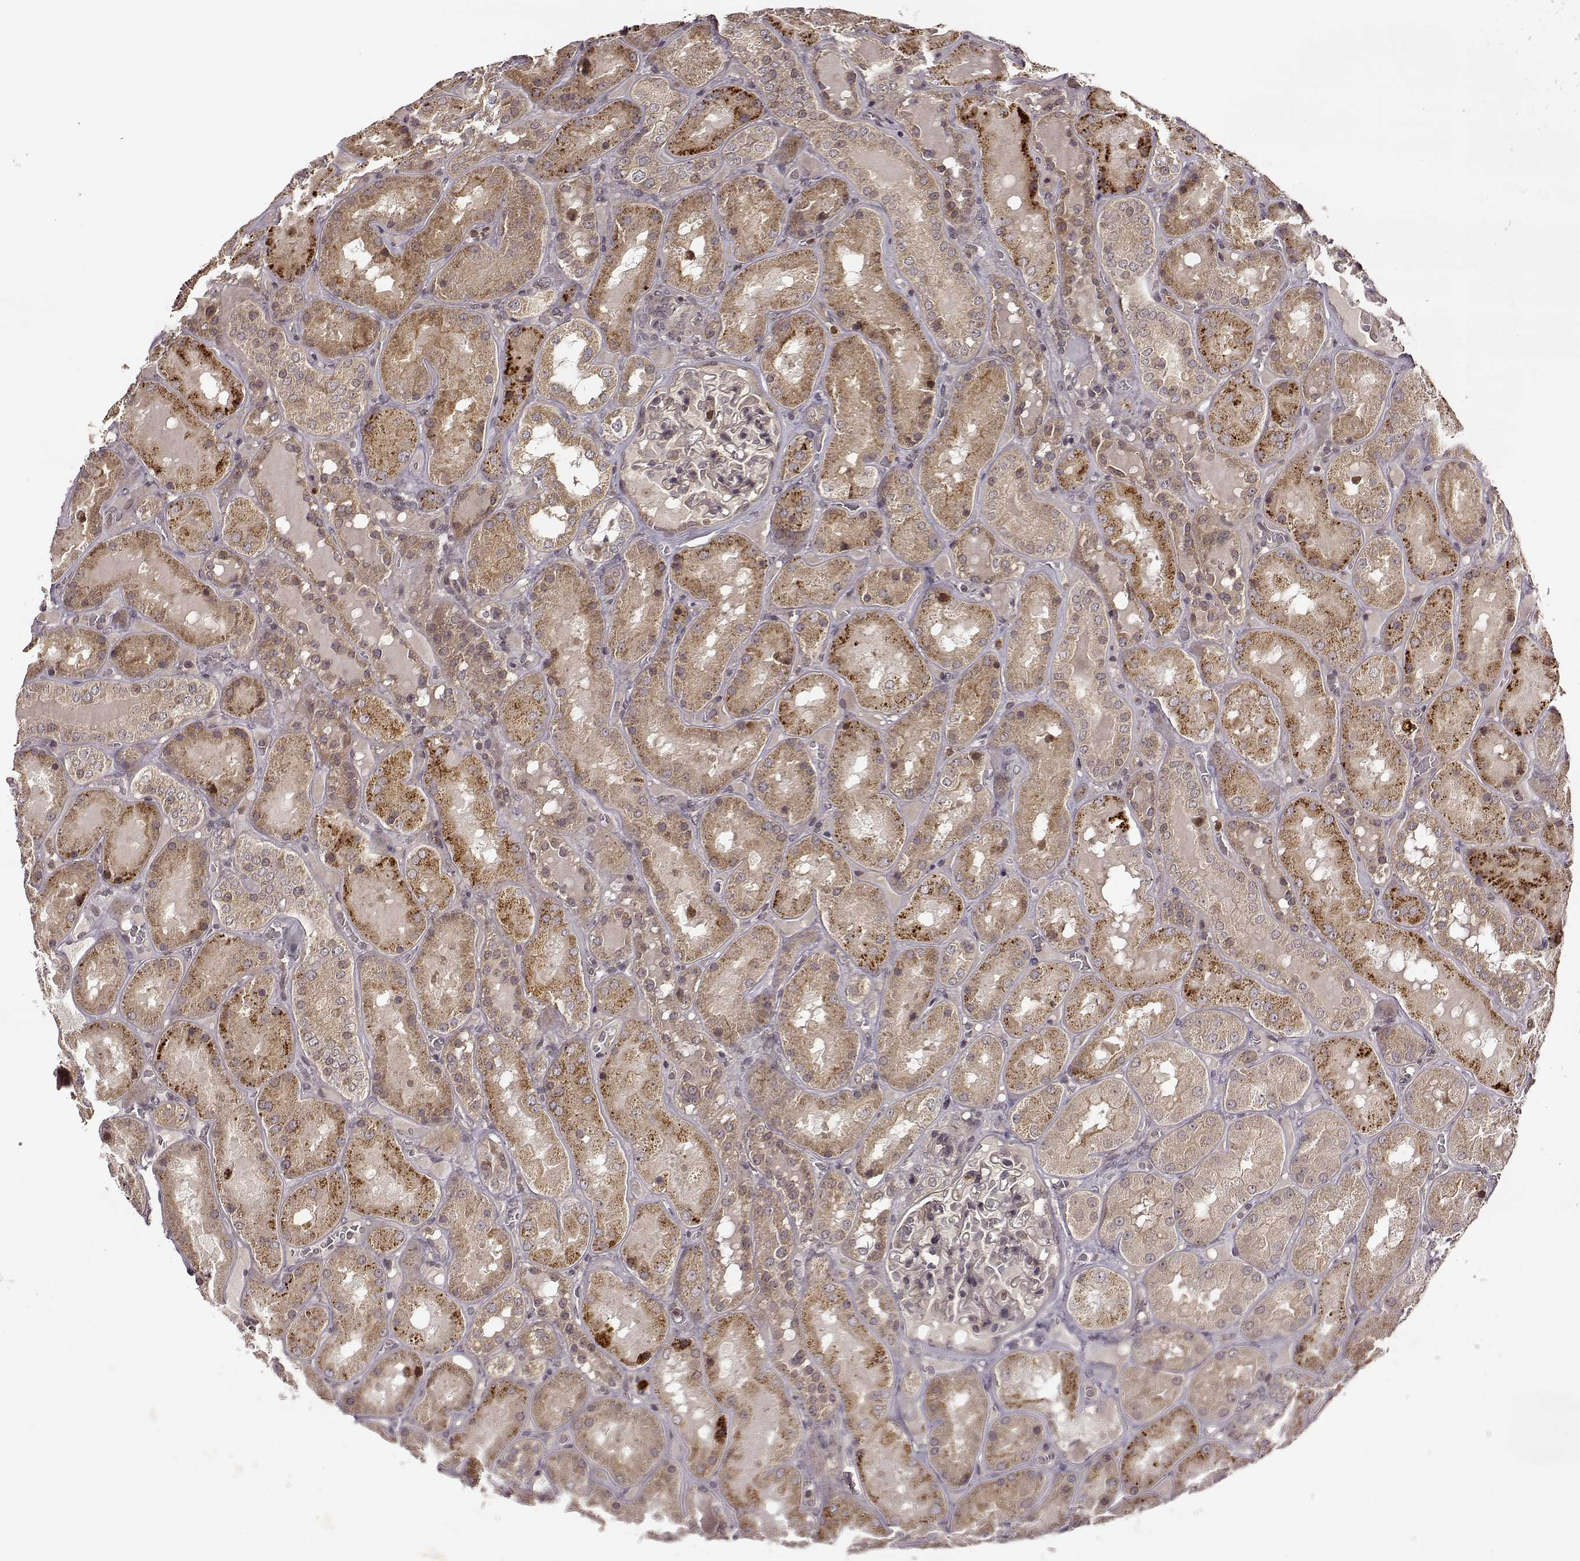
{"staining": {"intensity": "negative", "quantity": "none", "location": "none"}, "tissue": "kidney", "cell_type": "Cells in glomeruli", "image_type": "normal", "snomed": [{"axis": "morphology", "description": "Normal tissue, NOS"}, {"axis": "topography", "description": "Kidney"}], "caption": "IHC of normal kidney exhibits no expression in cells in glomeruli. Nuclei are stained in blue.", "gene": "TRMU", "patient": {"sex": "male", "age": 73}}